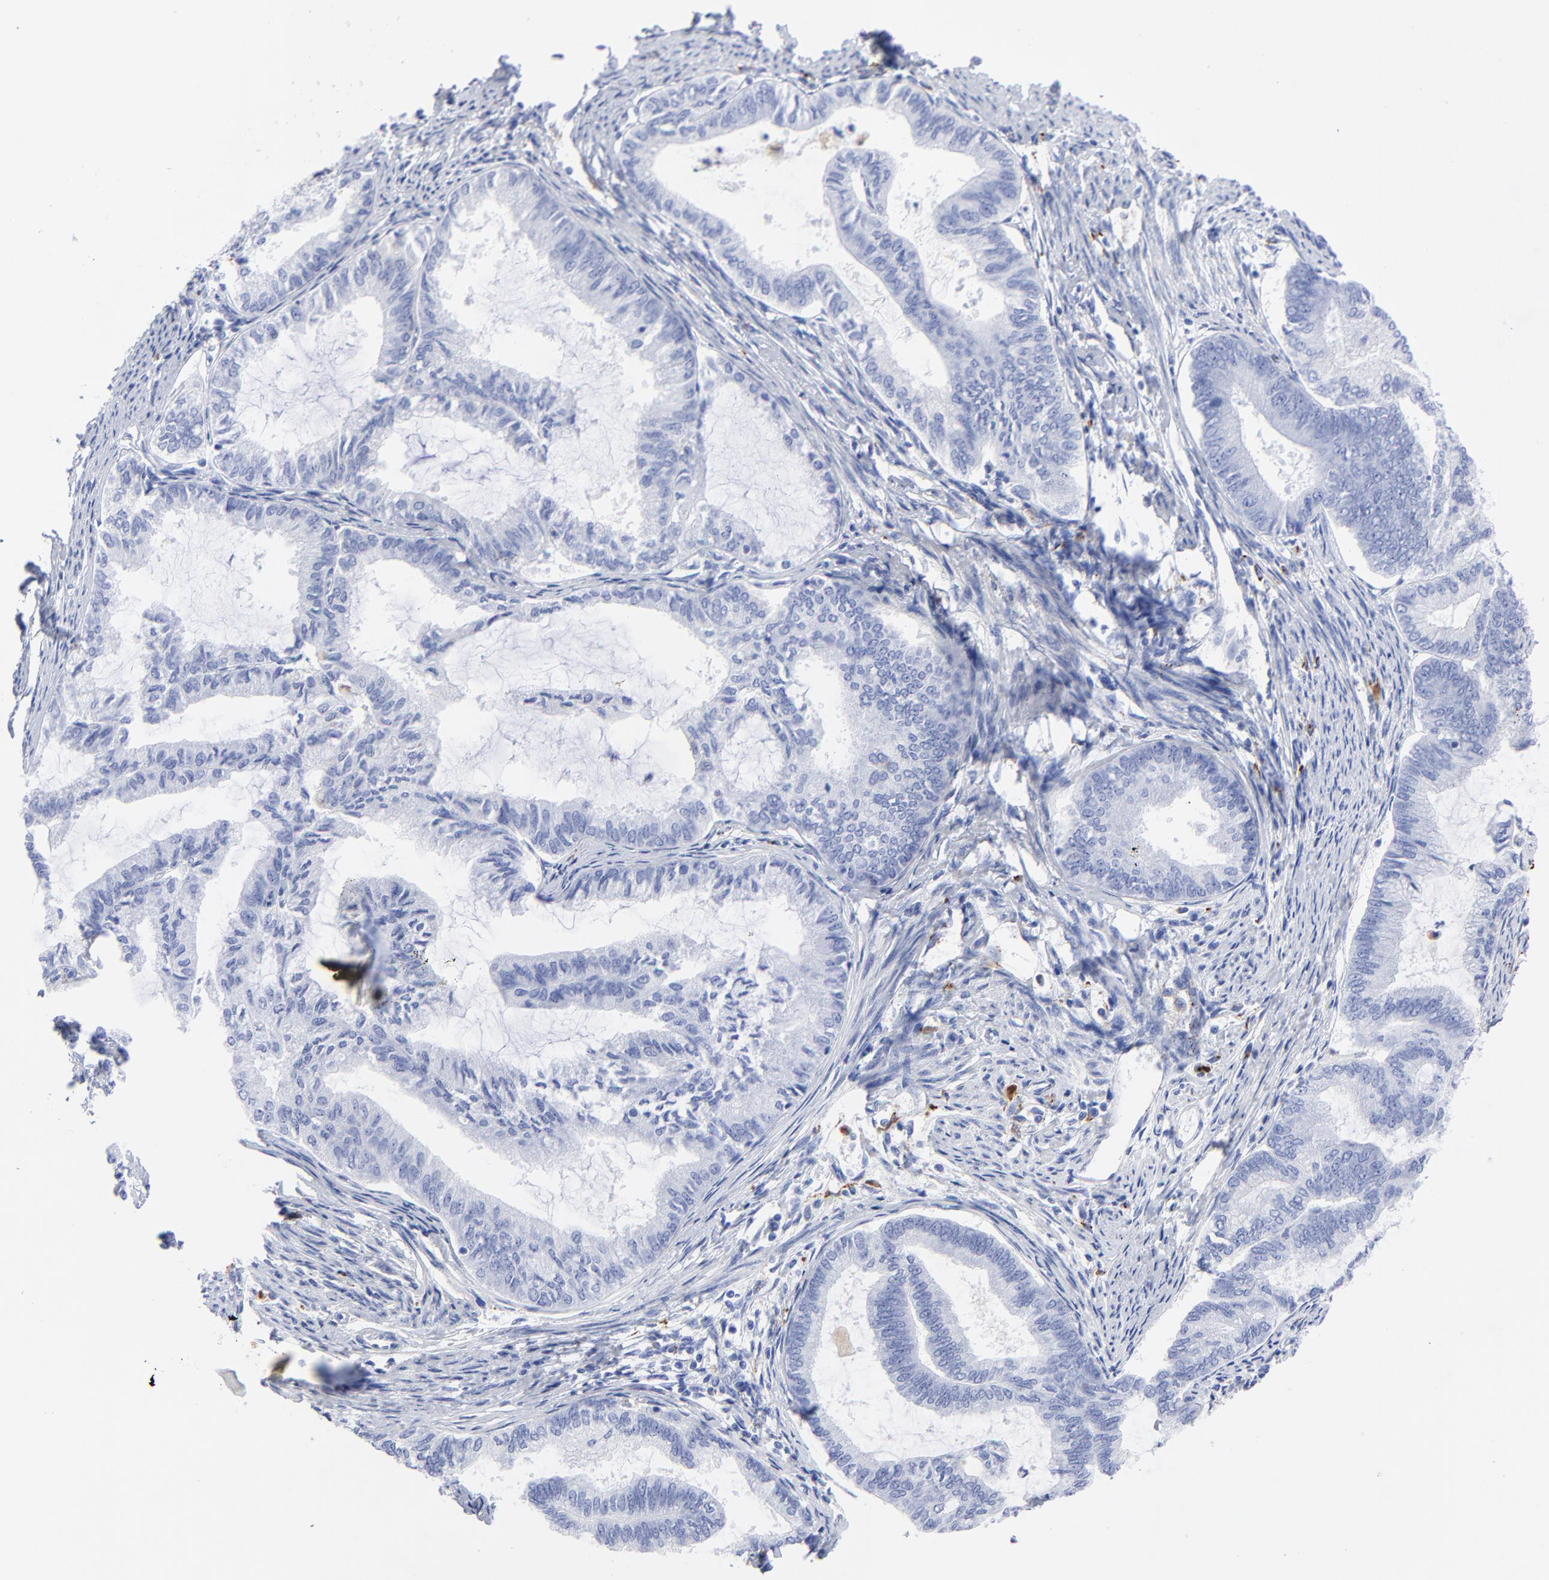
{"staining": {"intensity": "negative", "quantity": "none", "location": "none"}, "tissue": "endometrial cancer", "cell_type": "Tumor cells", "image_type": "cancer", "snomed": [{"axis": "morphology", "description": "Adenocarcinoma, NOS"}, {"axis": "topography", "description": "Endometrium"}], "caption": "Immunohistochemical staining of human endometrial cancer (adenocarcinoma) demonstrates no significant positivity in tumor cells. (DAB (3,3'-diaminobenzidine) immunohistochemistry, high magnification).", "gene": "CPVL", "patient": {"sex": "female", "age": 86}}